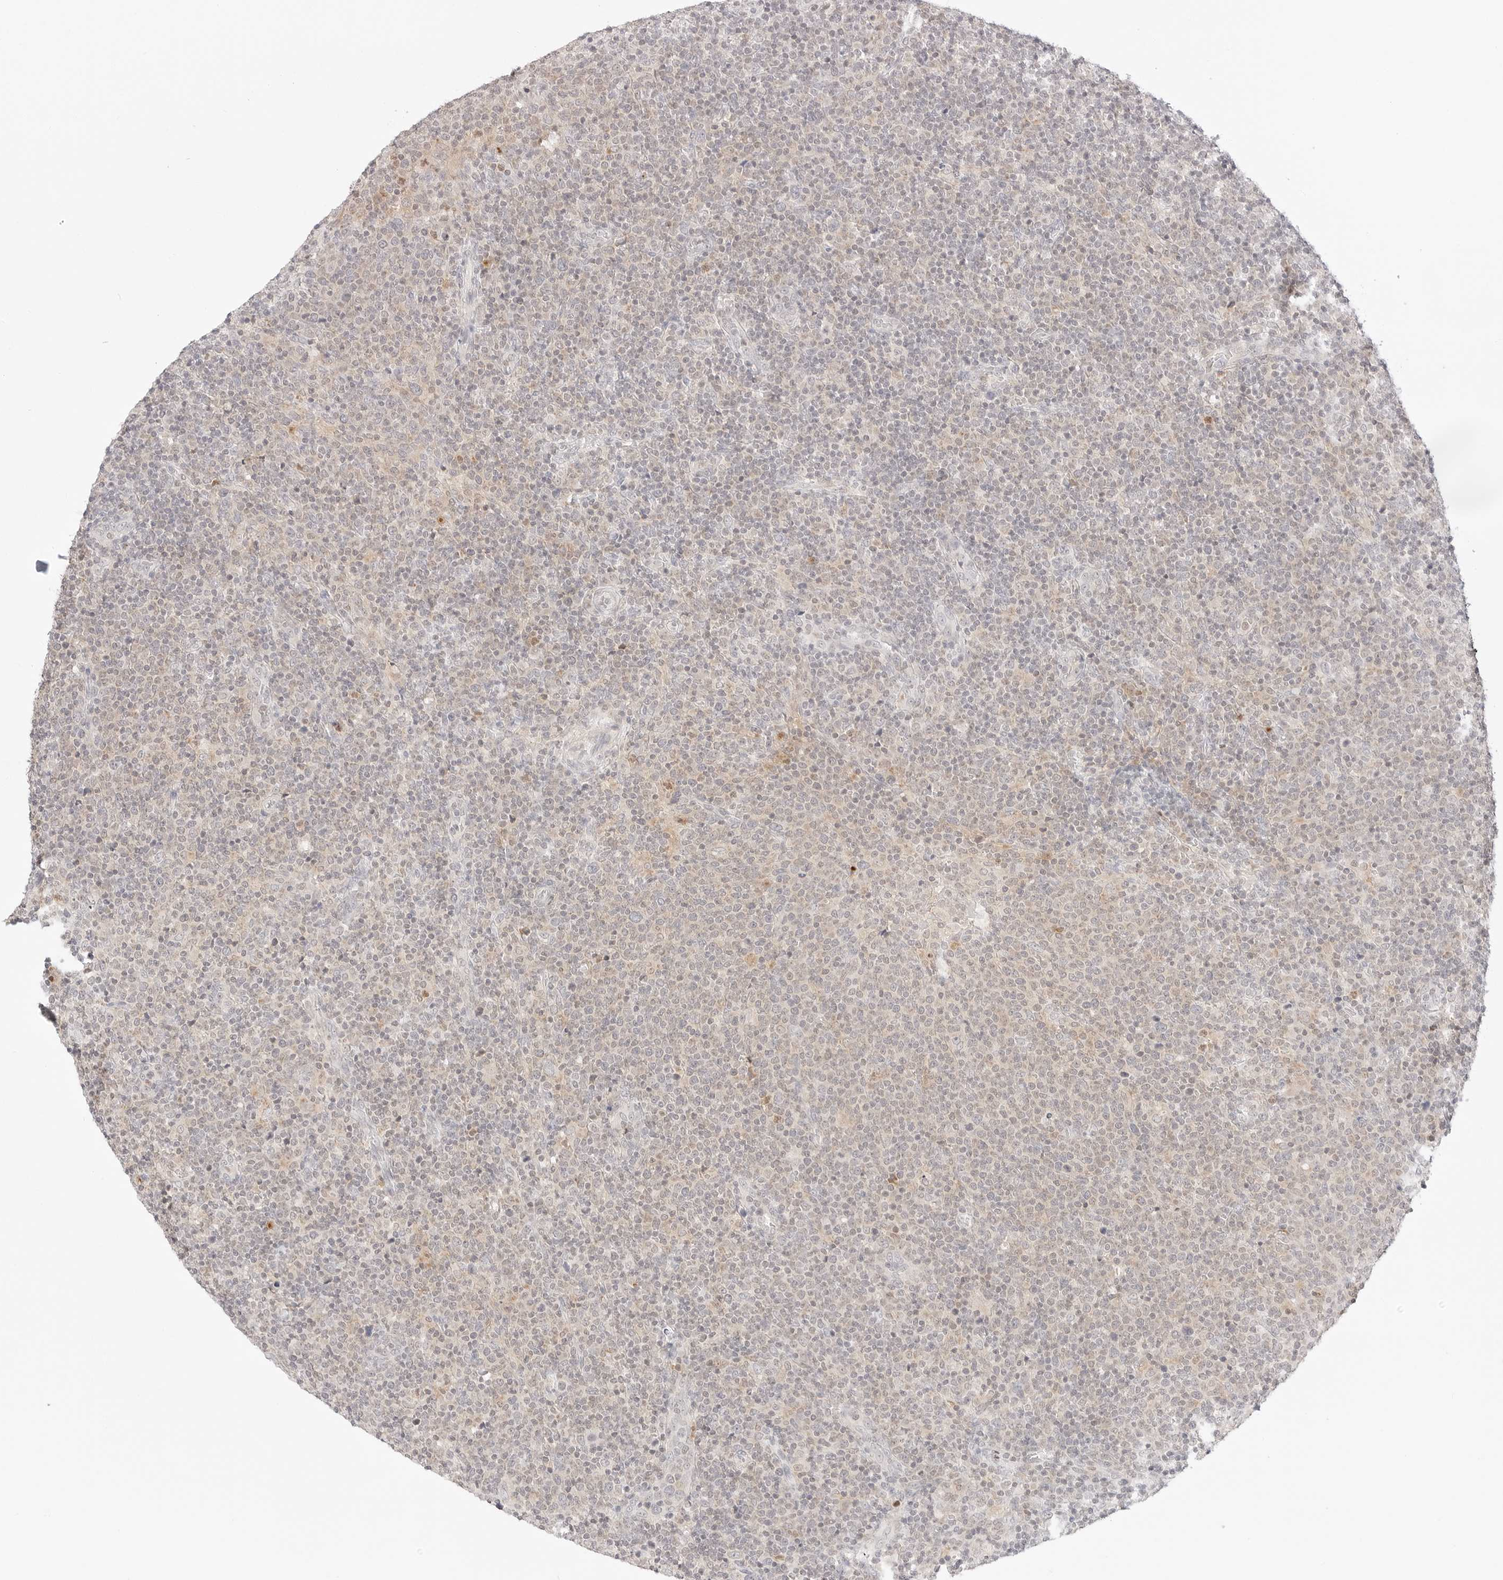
{"staining": {"intensity": "weak", "quantity": "25%-75%", "location": "cytoplasmic/membranous"}, "tissue": "lymphoma", "cell_type": "Tumor cells", "image_type": "cancer", "snomed": [{"axis": "morphology", "description": "Malignant lymphoma, non-Hodgkin's type, High grade"}, {"axis": "topography", "description": "Lymph node"}], "caption": "The immunohistochemical stain labels weak cytoplasmic/membranous expression in tumor cells of lymphoma tissue. The staining was performed using DAB, with brown indicating positive protein expression. Nuclei are stained blue with hematoxylin.", "gene": "GNAS", "patient": {"sex": "male", "age": 61}}